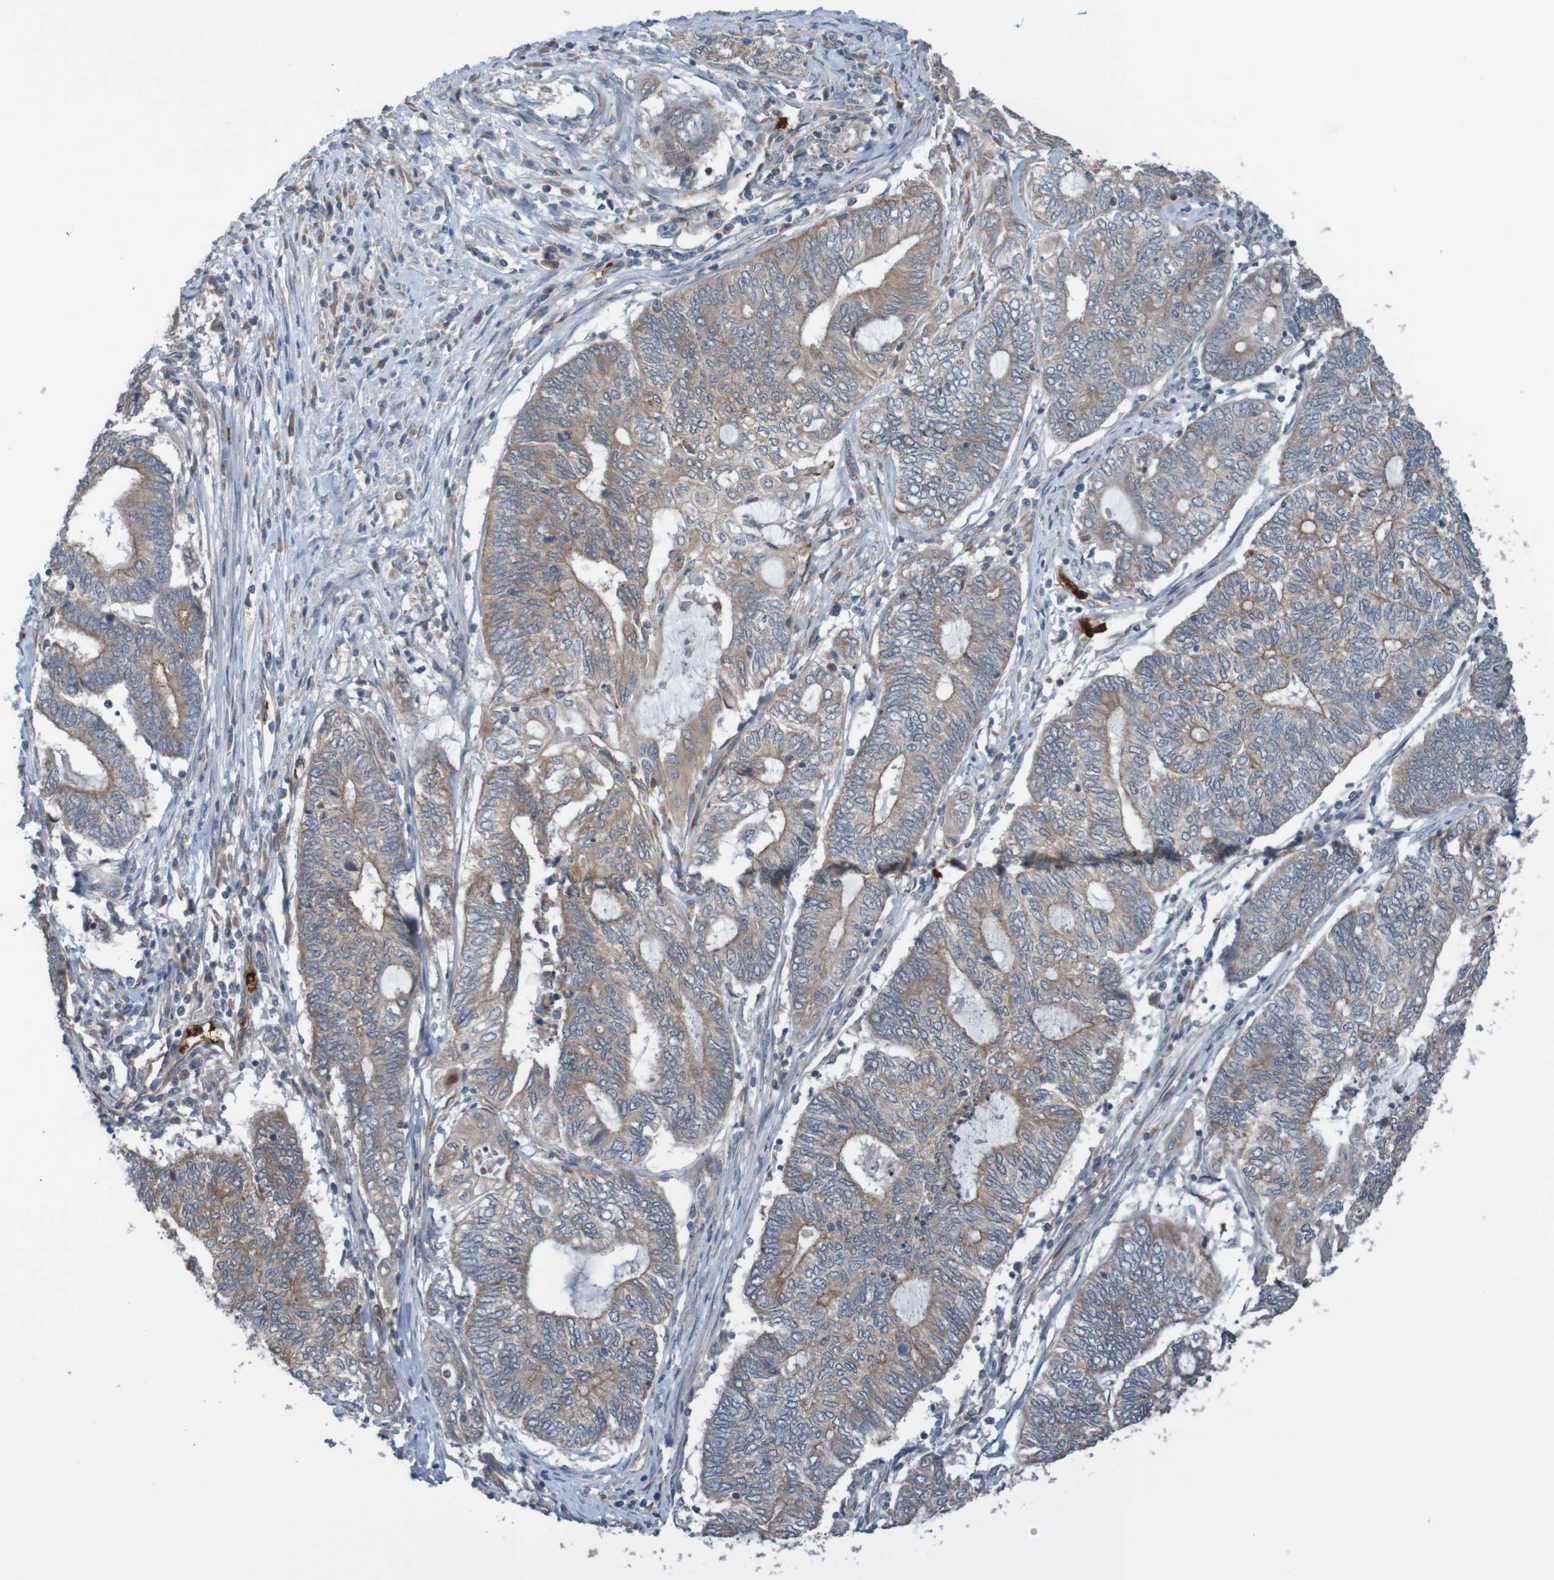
{"staining": {"intensity": "weak", "quantity": ">75%", "location": "cytoplasmic/membranous"}, "tissue": "endometrial cancer", "cell_type": "Tumor cells", "image_type": "cancer", "snomed": [{"axis": "morphology", "description": "Adenocarcinoma, NOS"}, {"axis": "topography", "description": "Uterus"}, {"axis": "topography", "description": "Endometrium"}], "caption": "Protein expression analysis of adenocarcinoma (endometrial) demonstrates weak cytoplasmic/membranous positivity in approximately >75% of tumor cells.", "gene": "ST8SIA6", "patient": {"sex": "female", "age": 70}}